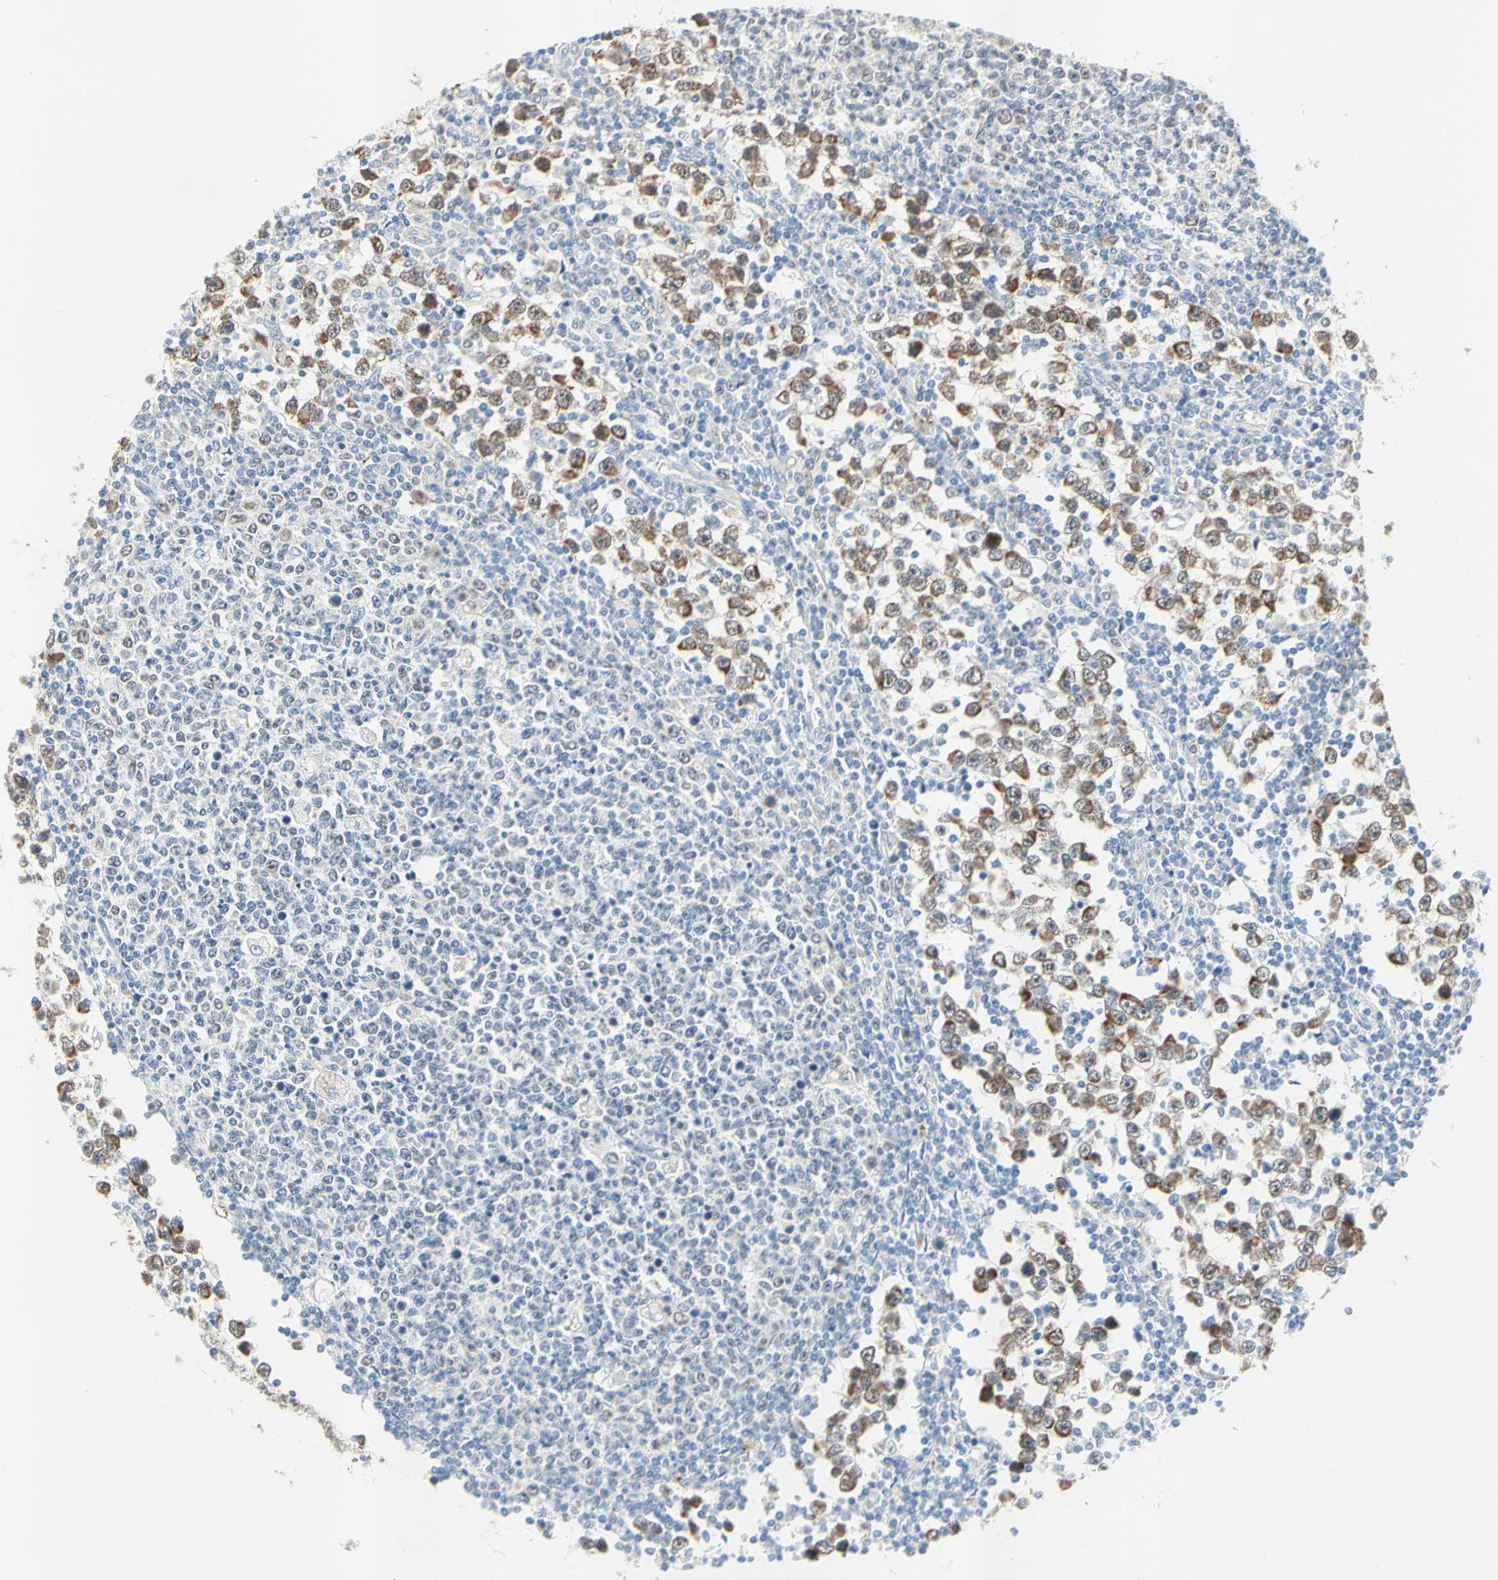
{"staining": {"intensity": "moderate", "quantity": ">75%", "location": "cytoplasmic/membranous"}, "tissue": "testis cancer", "cell_type": "Tumor cells", "image_type": "cancer", "snomed": [{"axis": "morphology", "description": "Seminoma, NOS"}, {"axis": "topography", "description": "Testis"}], "caption": "Testis cancer (seminoma) stained for a protein demonstrates moderate cytoplasmic/membranous positivity in tumor cells.", "gene": "MFF", "patient": {"sex": "male", "age": 65}}